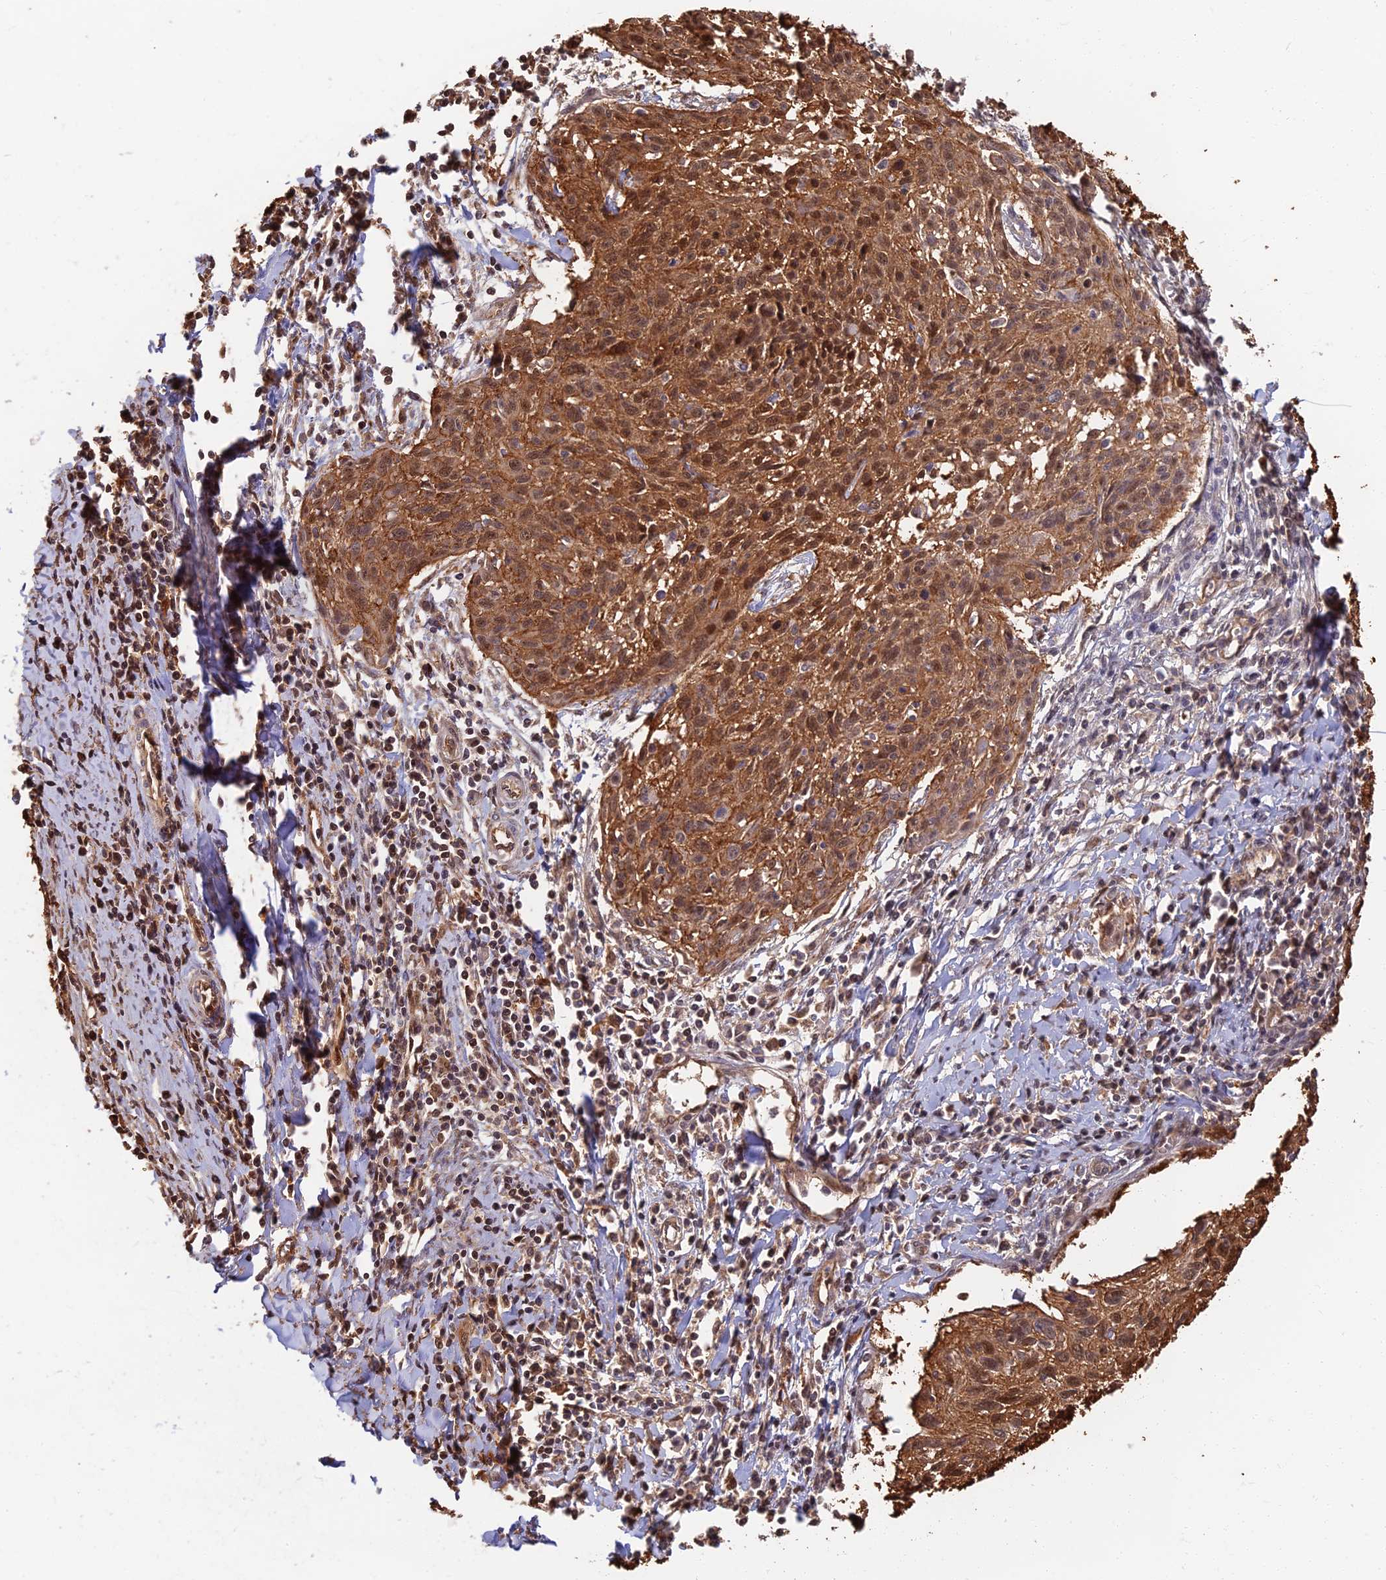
{"staining": {"intensity": "moderate", "quantity": ">75%", "location": "cytoplasmic/membranous,nuclear"}, "tissue": "cervical cancer", "cell_type": "Tumor cells", "image_type": "cancer", "snomed": [{"axis": "morphology", "description": "Squamous cell carcinoma, NOS"}, {"axis": "topography", "description": "Cervix"}], "caption": "This is a photomicrograph of IHC staining of cervical cancer (squamous cell carcinoma), which shows moderate positivity in the cytoplasmic/membranous and nuclear of tumor cells.", "gene": "LRRN3", "patient": {"sex": "female", "age": 51}}